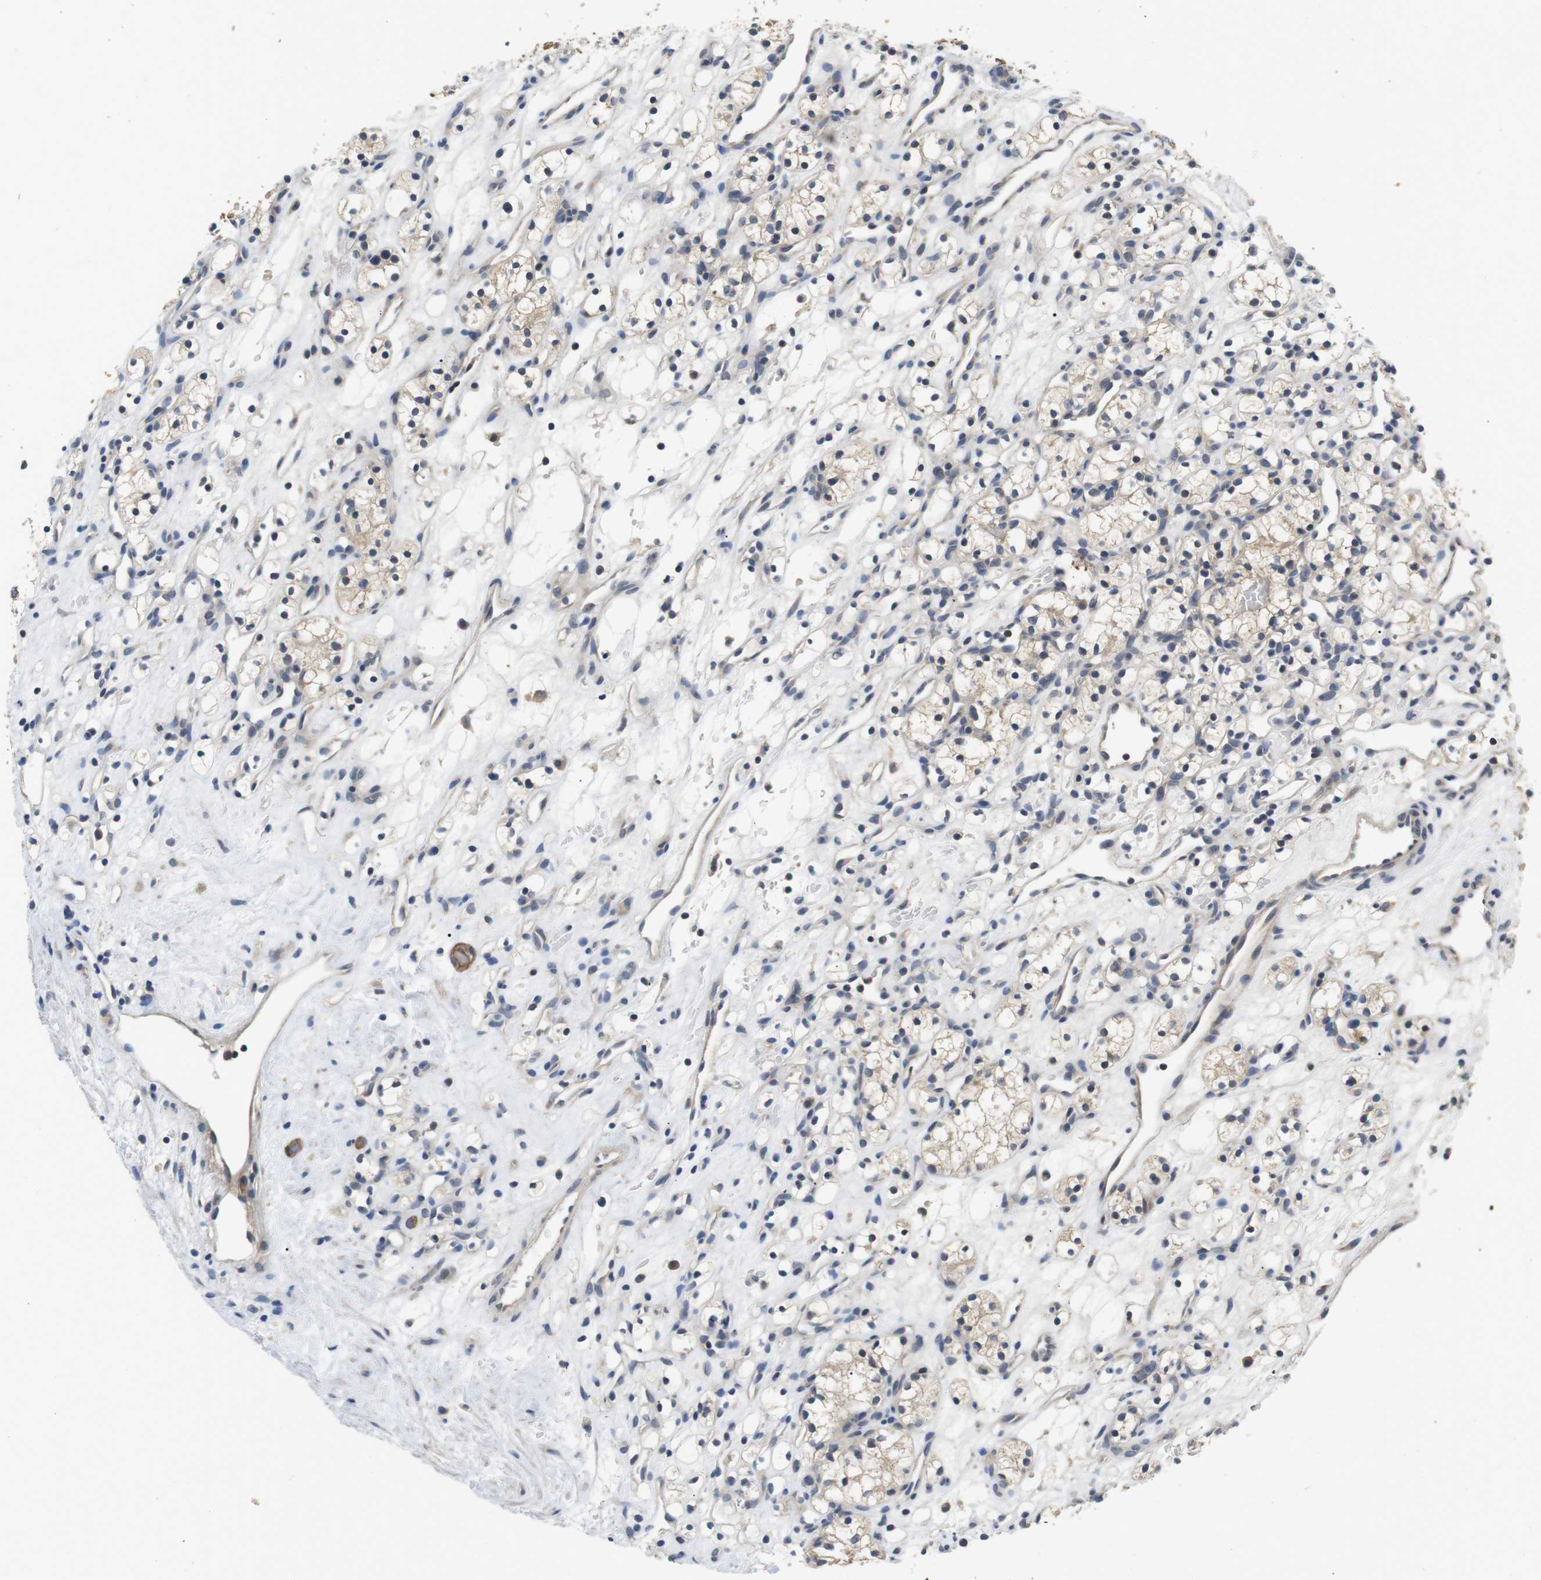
{"staining": {"intensity": "weak", "quantity": ">75%", "location": "cytoplasmic/membranous"}, "tissue": "renal cancer", "cell_type": "Tumor cells", "image_type": "cancer", "snomed": [{"axis": "morphology", "description": "Adenocarcinoma, NOS"}, {"axis": "topography", "description": "Kidney"}], "caption": "Adenocarcinoma (renal) stained for a protein (brown) exhibits weak cytoplasmic/membranous positive expression in approximately >75% of tumor cells.", "gene": "ADGRL3", "patient": {"sex": "female", "age": 60}}